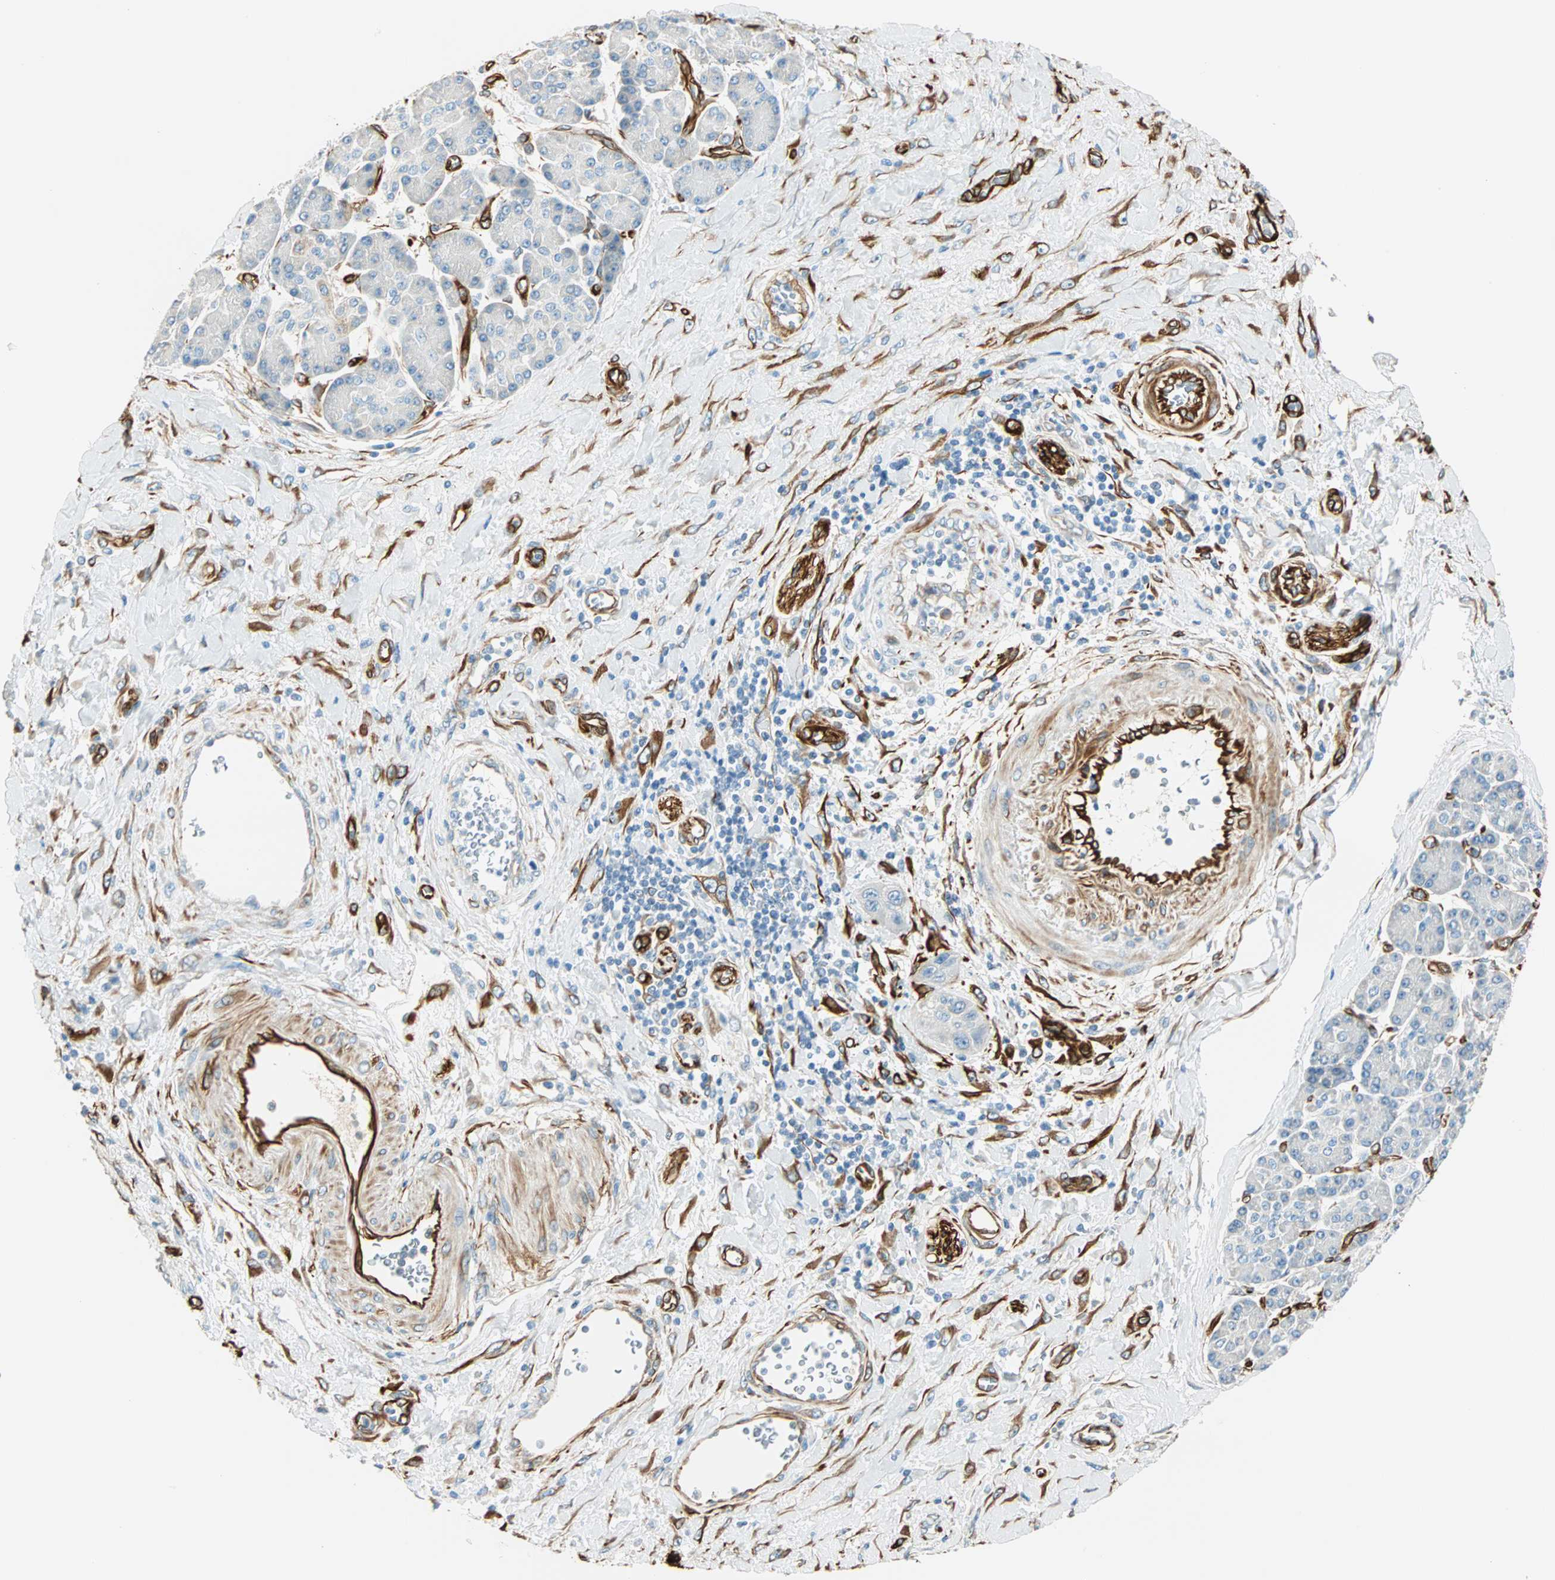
{"staining": {"intensity": "negative", "quantity": "none", "location": "none"}, "tissue": "pancreatic cancer", "cell_type": "Tumor cells", "image_type": "cancer", "snomed": [{"axis": "morphology", "description": "Adenocarcinoma, NOS"}, {"axis": "topography", "description": "Pancreas"}], "caption": "Pancreatic adenocarcinoma stained for a protein using immunohistochemistry demonstrates no positivity tumor cells.", "gene": "NES", "patient": {"sex": "female", "age": 70}}